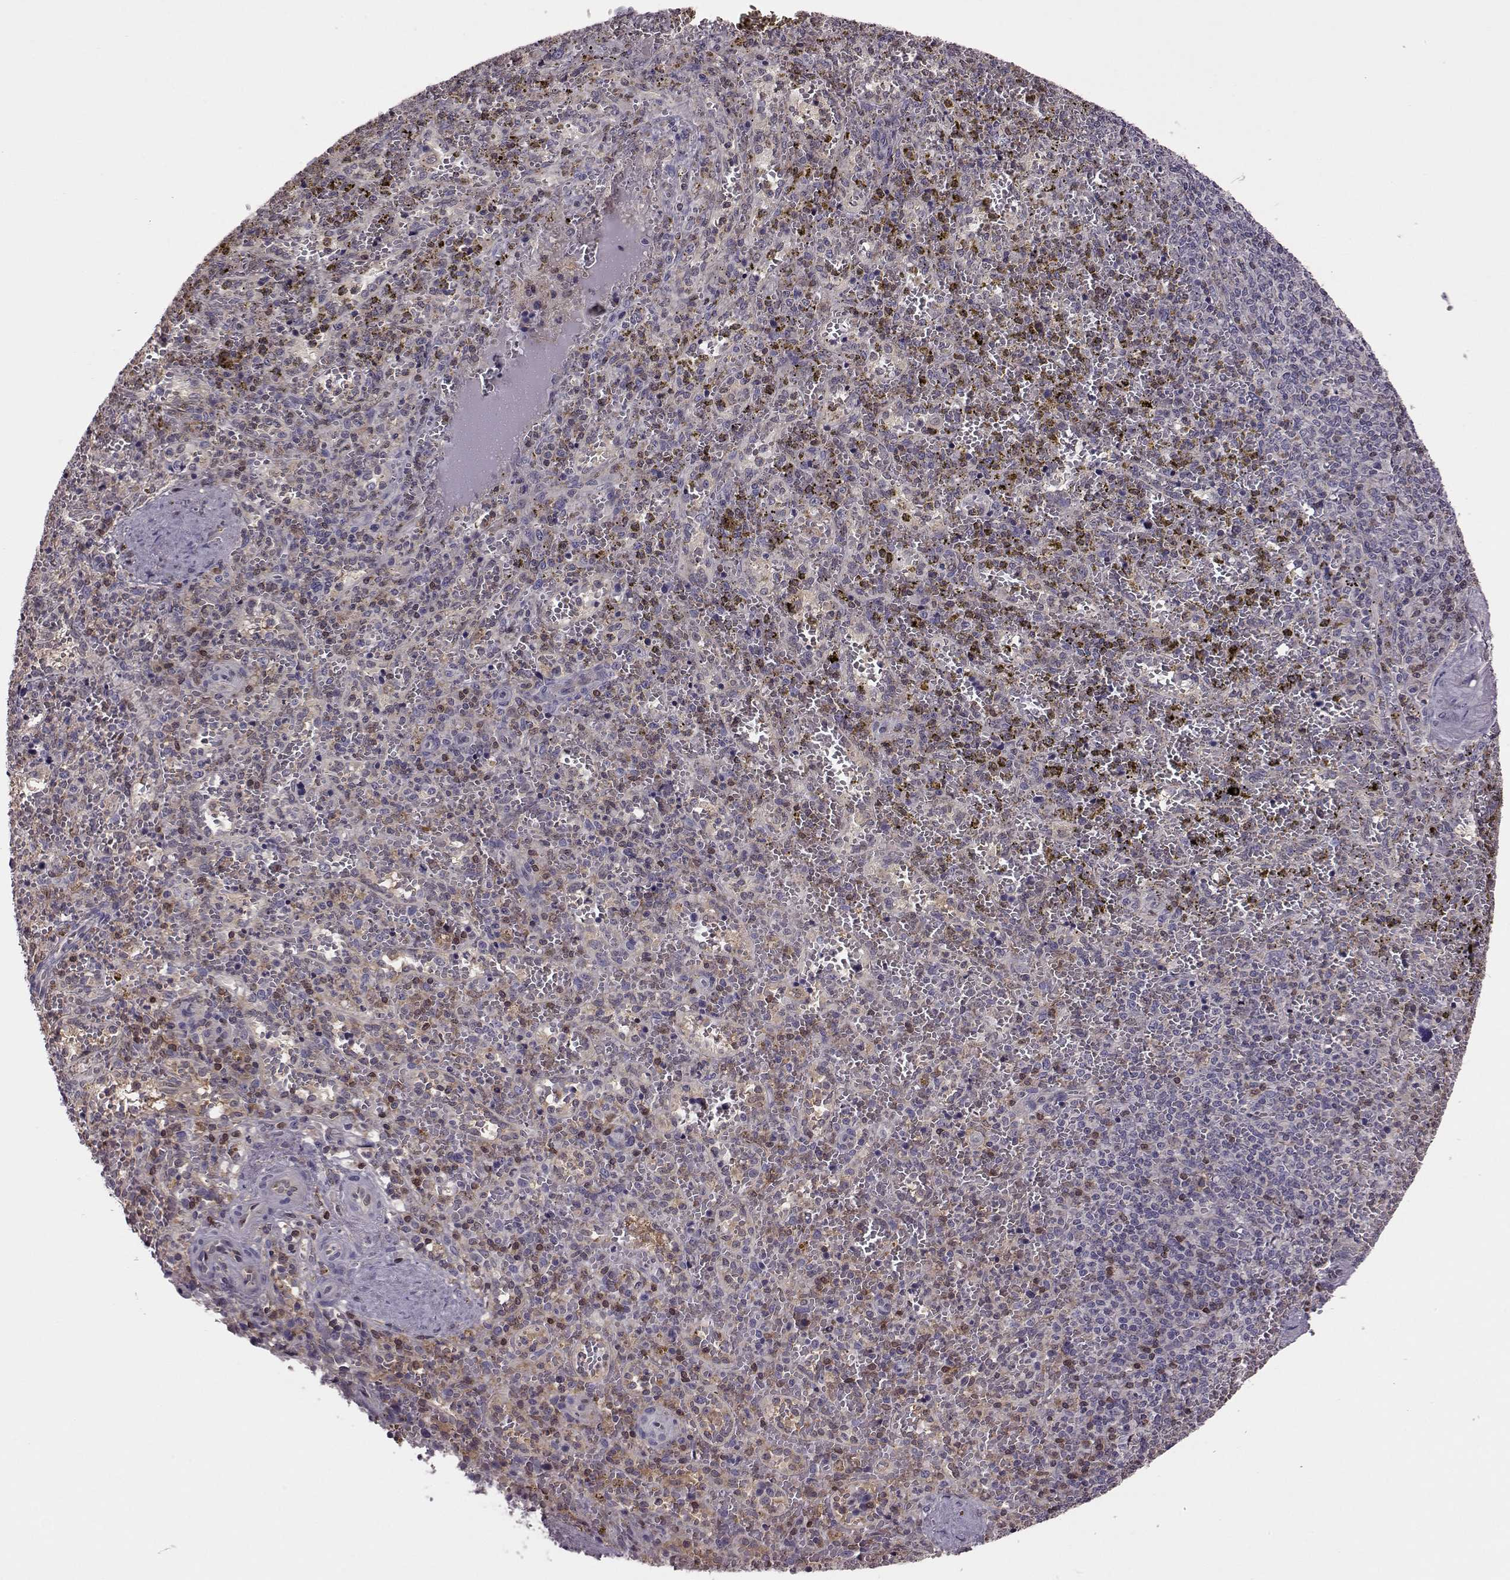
{"staining": {"intensity": "strong", "quantity": "<25%", "location": "cytoplasmic/membranous"}, "tissue": "spleen", "cell_type": "Cells in red pulp", "image_type": "normal", "snomed": [{"axis": "morphology", "description": "Normal tissue, NOS"}, {"axis": "topography", "description": "Spleen"}], "caption": "Immunohistochemical staining of benign human spleen shows medium levels of strong cytoplasmic/membranous expression in about <25% of cells in red pulp.", "gene": "CDC42SE1", "patient": {"sex": "female", "age": 50}}